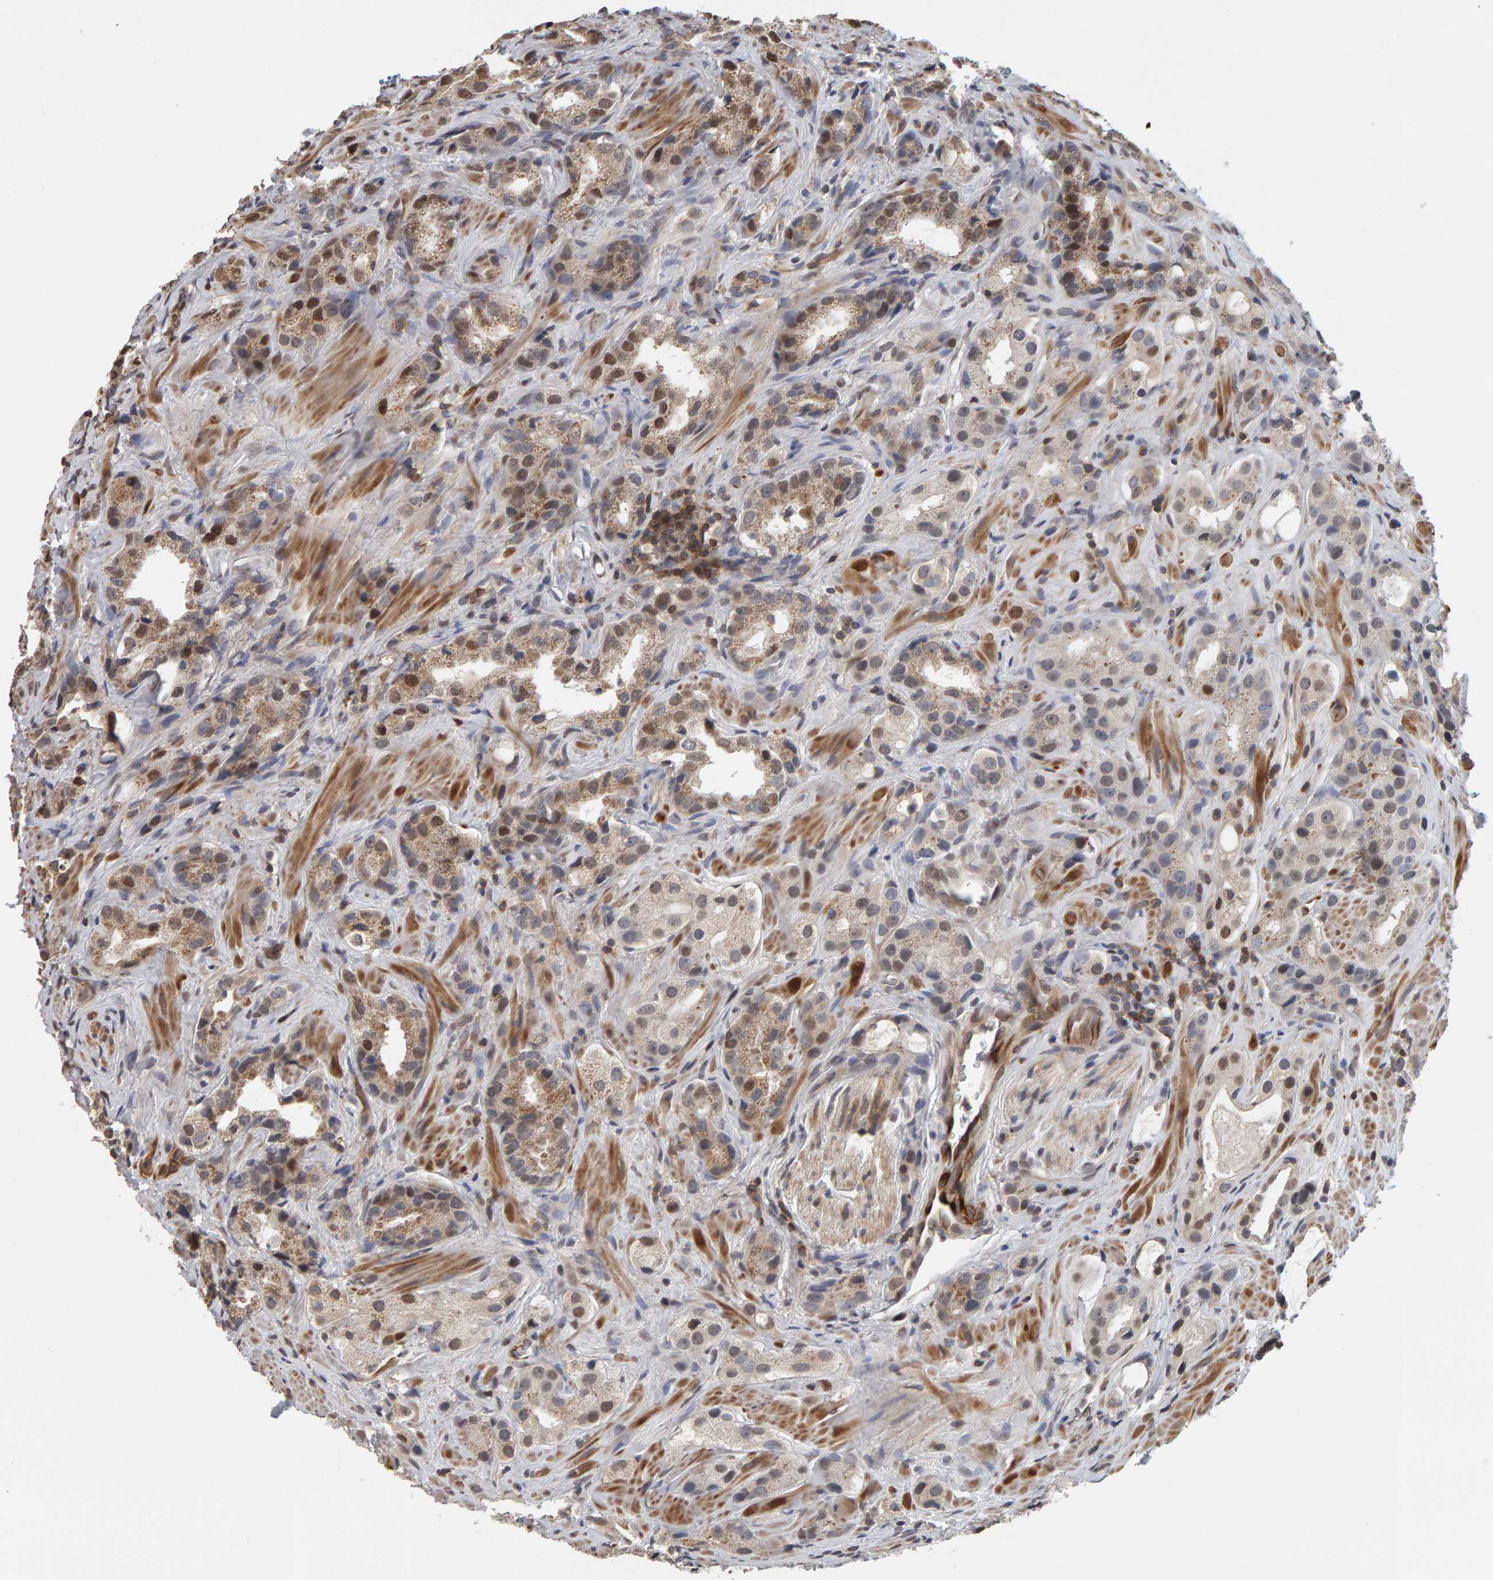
{"staining": {"intensity": "moderate", "quantity": "25%-75%", "location": "cytoplasmic/membranous,nuclear"}, "tissue": "prostate cancer", "cell_type": "Tumor cells", "image_type": "cancer", "snomed": [{"axis": "morphology", "description": "Adenocarcinoma, High grade"}, {"axis": "topography", "description": "Prostate"}], "caption": "The histopathology image shows a brown stain indicating the presence of a protein in the cytoplasmic/membranous and nuclear of tumor cells in prostate cancer (high-grade adenocarcinoma). (Brightfield microscopy of DAB IHC at high magnification).", "gene": "TEFM", "patient": {"sex": "male", "age": 63}}